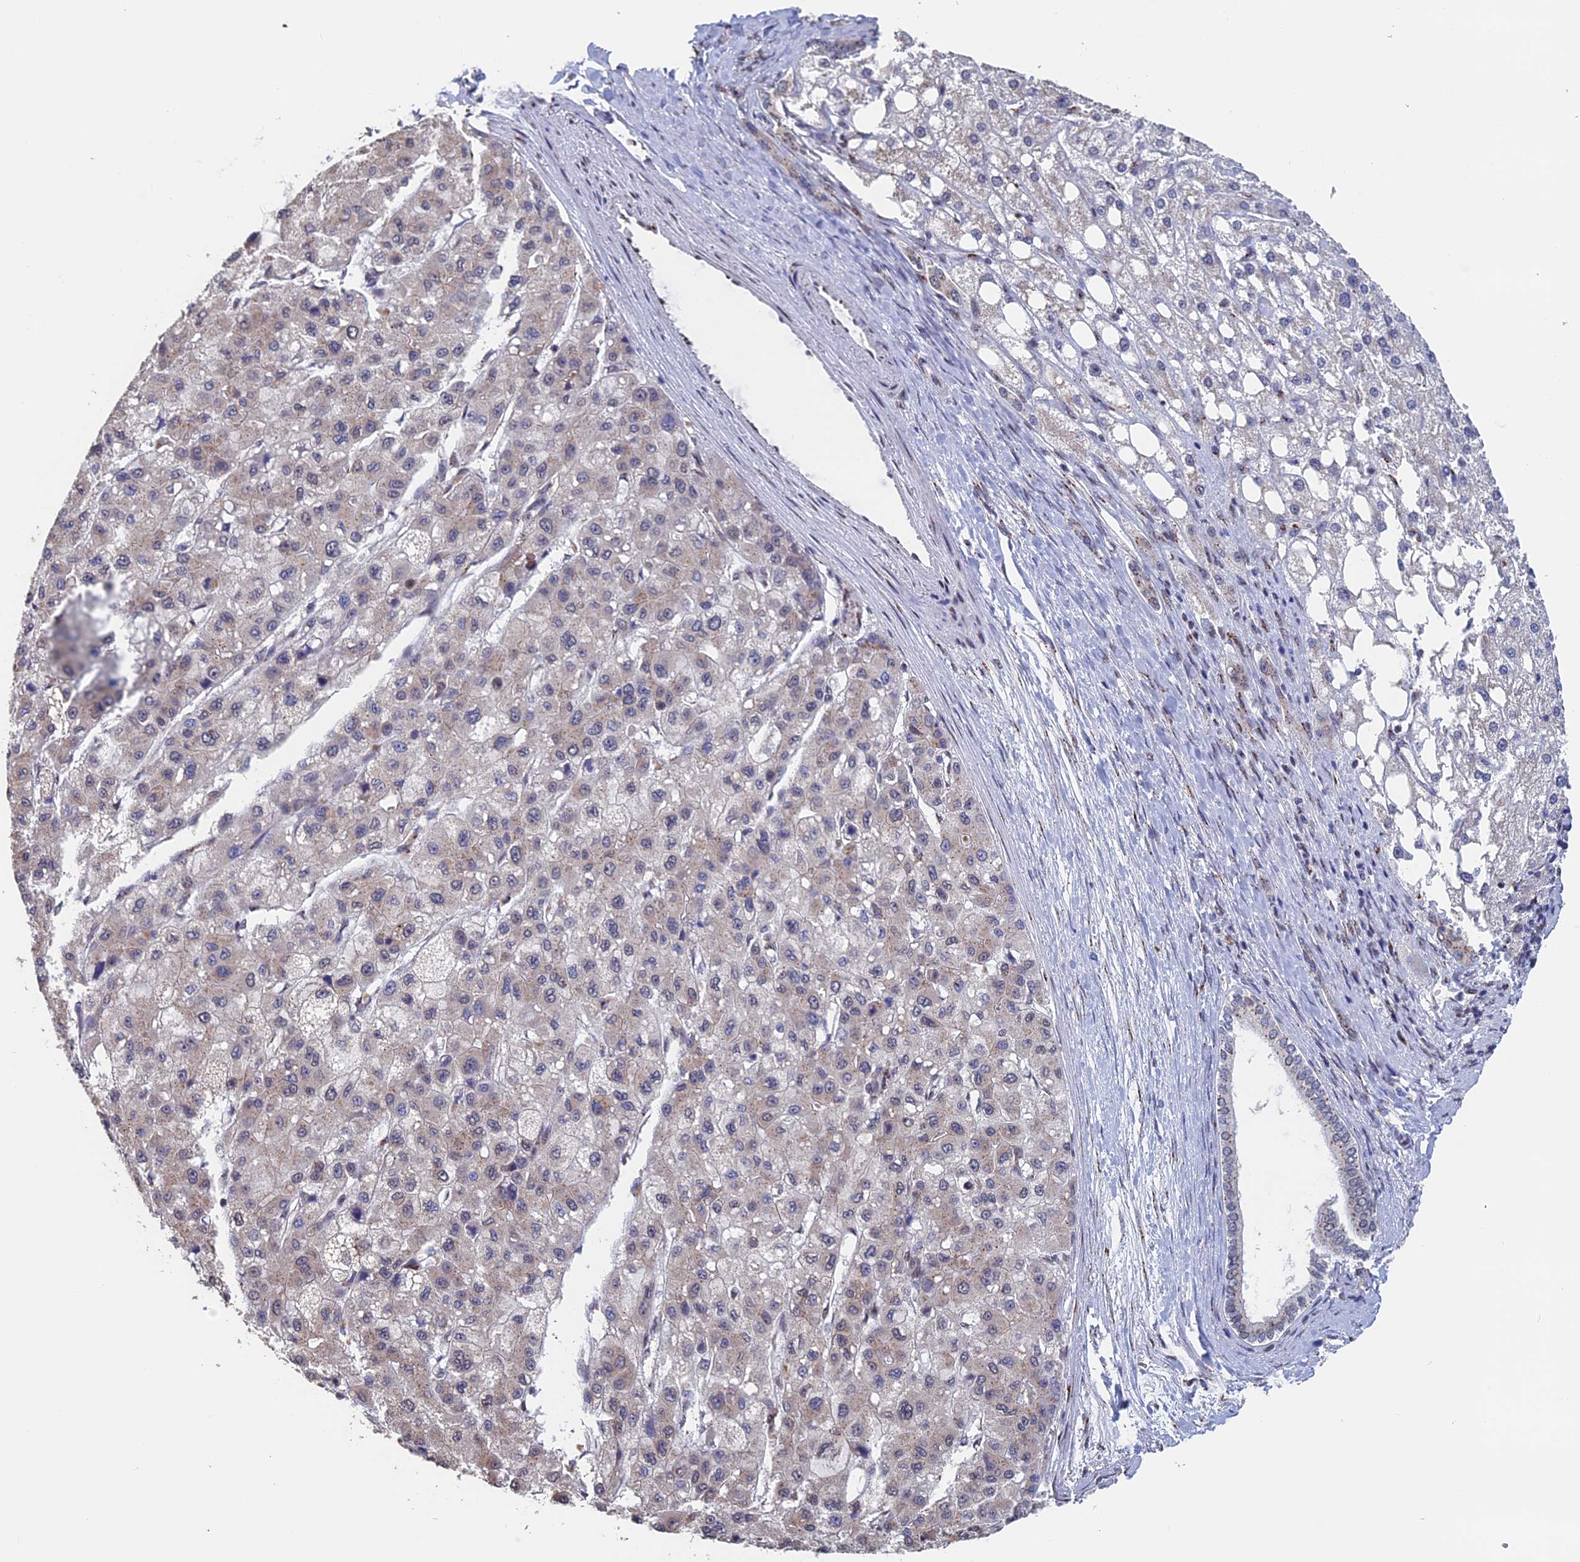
{"staining": {"intensity": "negative", "quantity": "none", "location": "none"}, "tissue": "liver cancer", "cell_type": "Tumor cells", "image_type": "cancer", "snomed": [{"axis": "morphology", "description": "Carcinoma, Hepatocellular, NOS"}, {"axis": "topography", "description": "Liver"}], "caption": "This is a micrograph of IHC staining of hepatocellular carcinoma (liver), which shows no expression in tumor cells.", "gene": "PIGQ", "patient": {"sex": "male", "age": 80}}